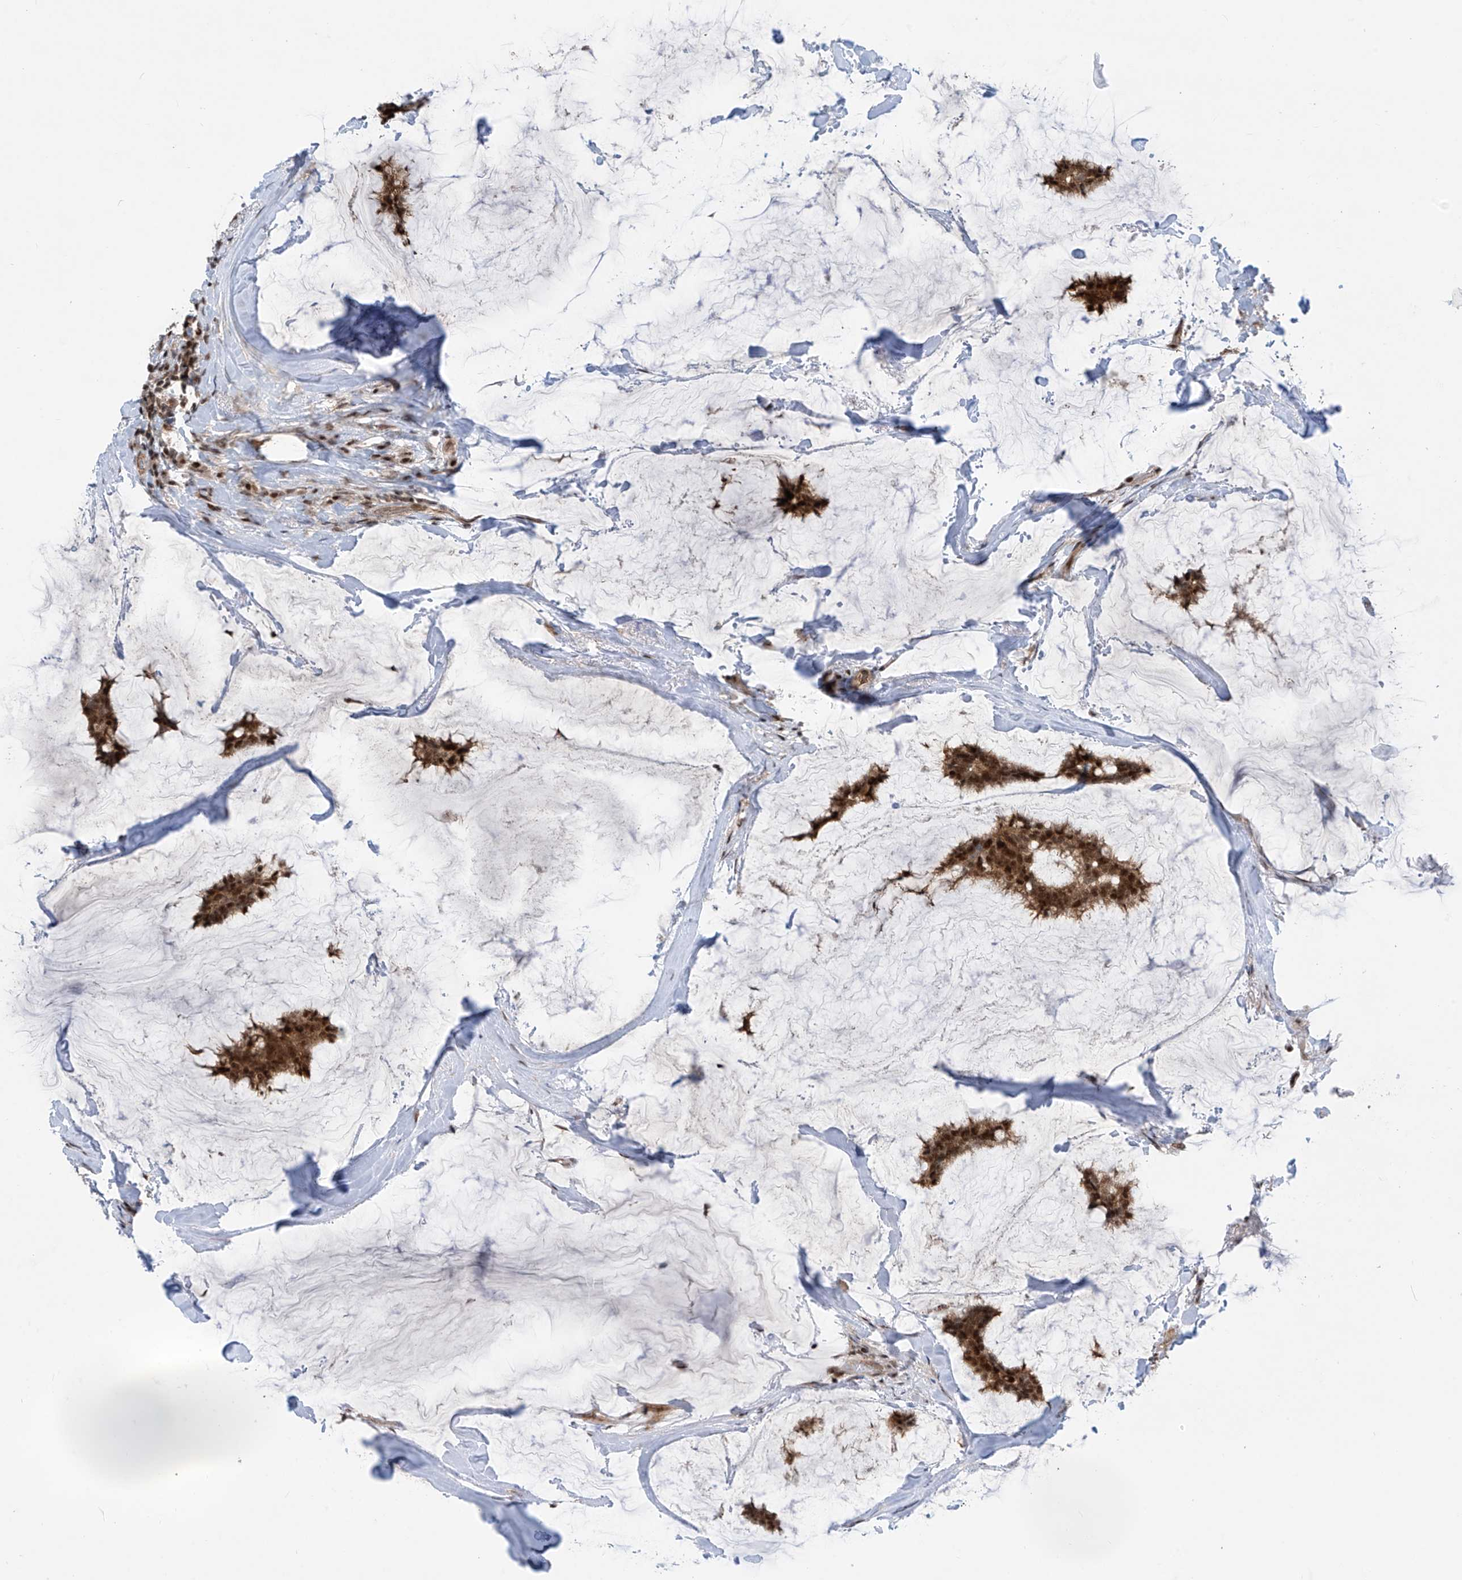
{"staining": {"intensity": "strong", "quantity": ">75%", "location": "cytoplasmic/membranous,nuclear"}, "tissue": "breast cancer", "cell_type": "Tumor cells", "image_type": "cancer", "snomed": [{"axis": "morphology", "description": "Duct carcinoma"}, {"axis": "topography", "description": "Breast"}], "caption": "A brown stain highlights strong cytoplasmic/membranous and nuclear staining of a protein in breast invasive ductal carcinoma tumor cells. (DAB (3,3'-diaminobenzidine) IHC with brightfield microscopy, high magnification).", "gene": "LAGE3", "patient": {"sex": "female", "age": 93}}